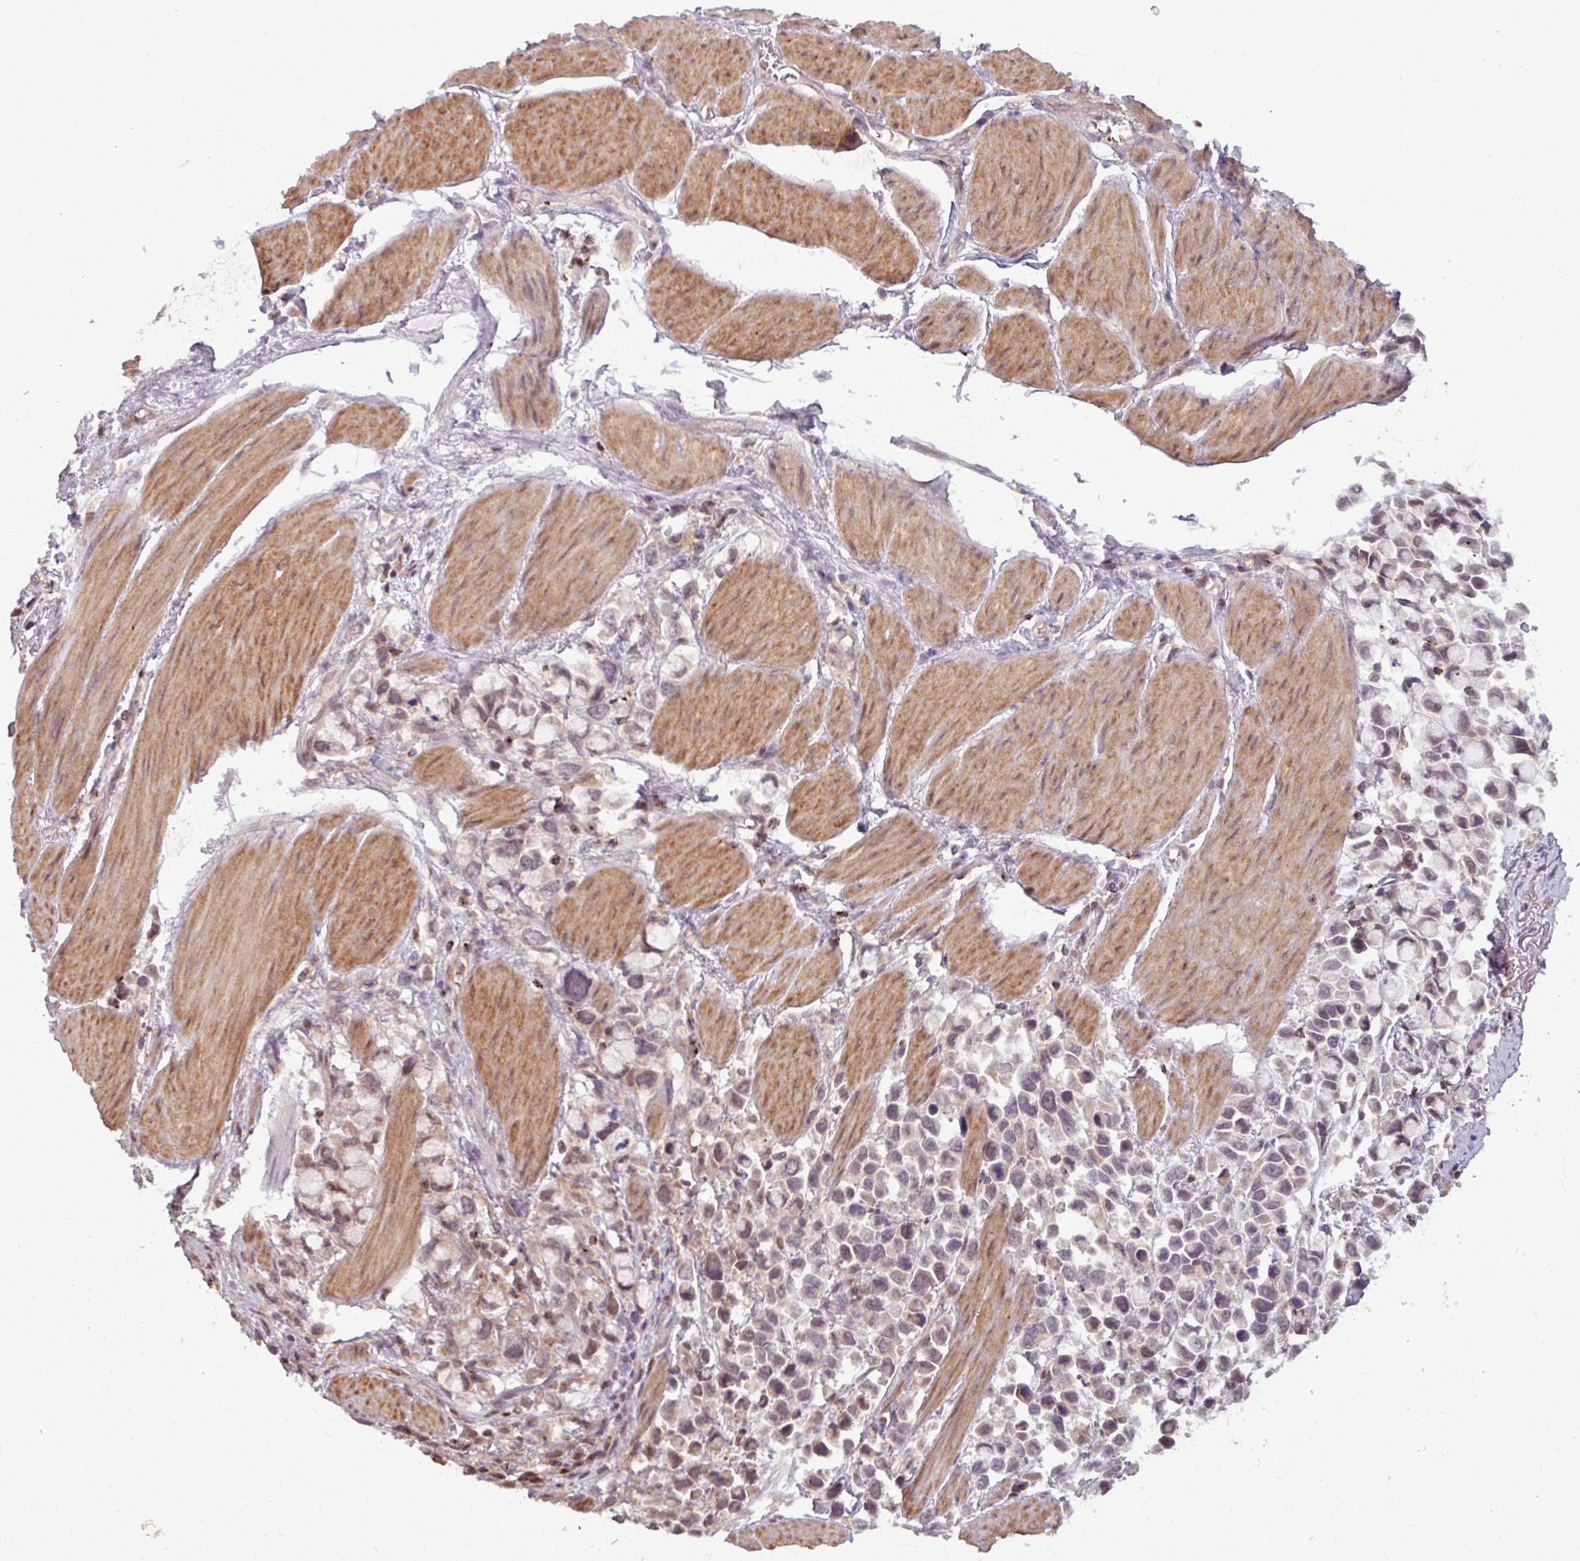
{"staining": {"intensity": "weak", "quantity": "25%-75%", "location": "nuclear"}, "tissue": "stomach cancer", "cell_type": "Tumor cells", "image_type": "cancer", "snomed": [{"axis": "morphology", "description": "Adenocarcinoma, NOS"}, {"axis": "topography", "description": "Stomach"}], "caption": "Stomach cancer (adenocarcinoma) stained for a protein (brown) exhibits weak nuclear positive expression in about 25%-75% of tumor cells.", "gene": "OR6B1", "patient": {"sex": "female", "age": 81}}